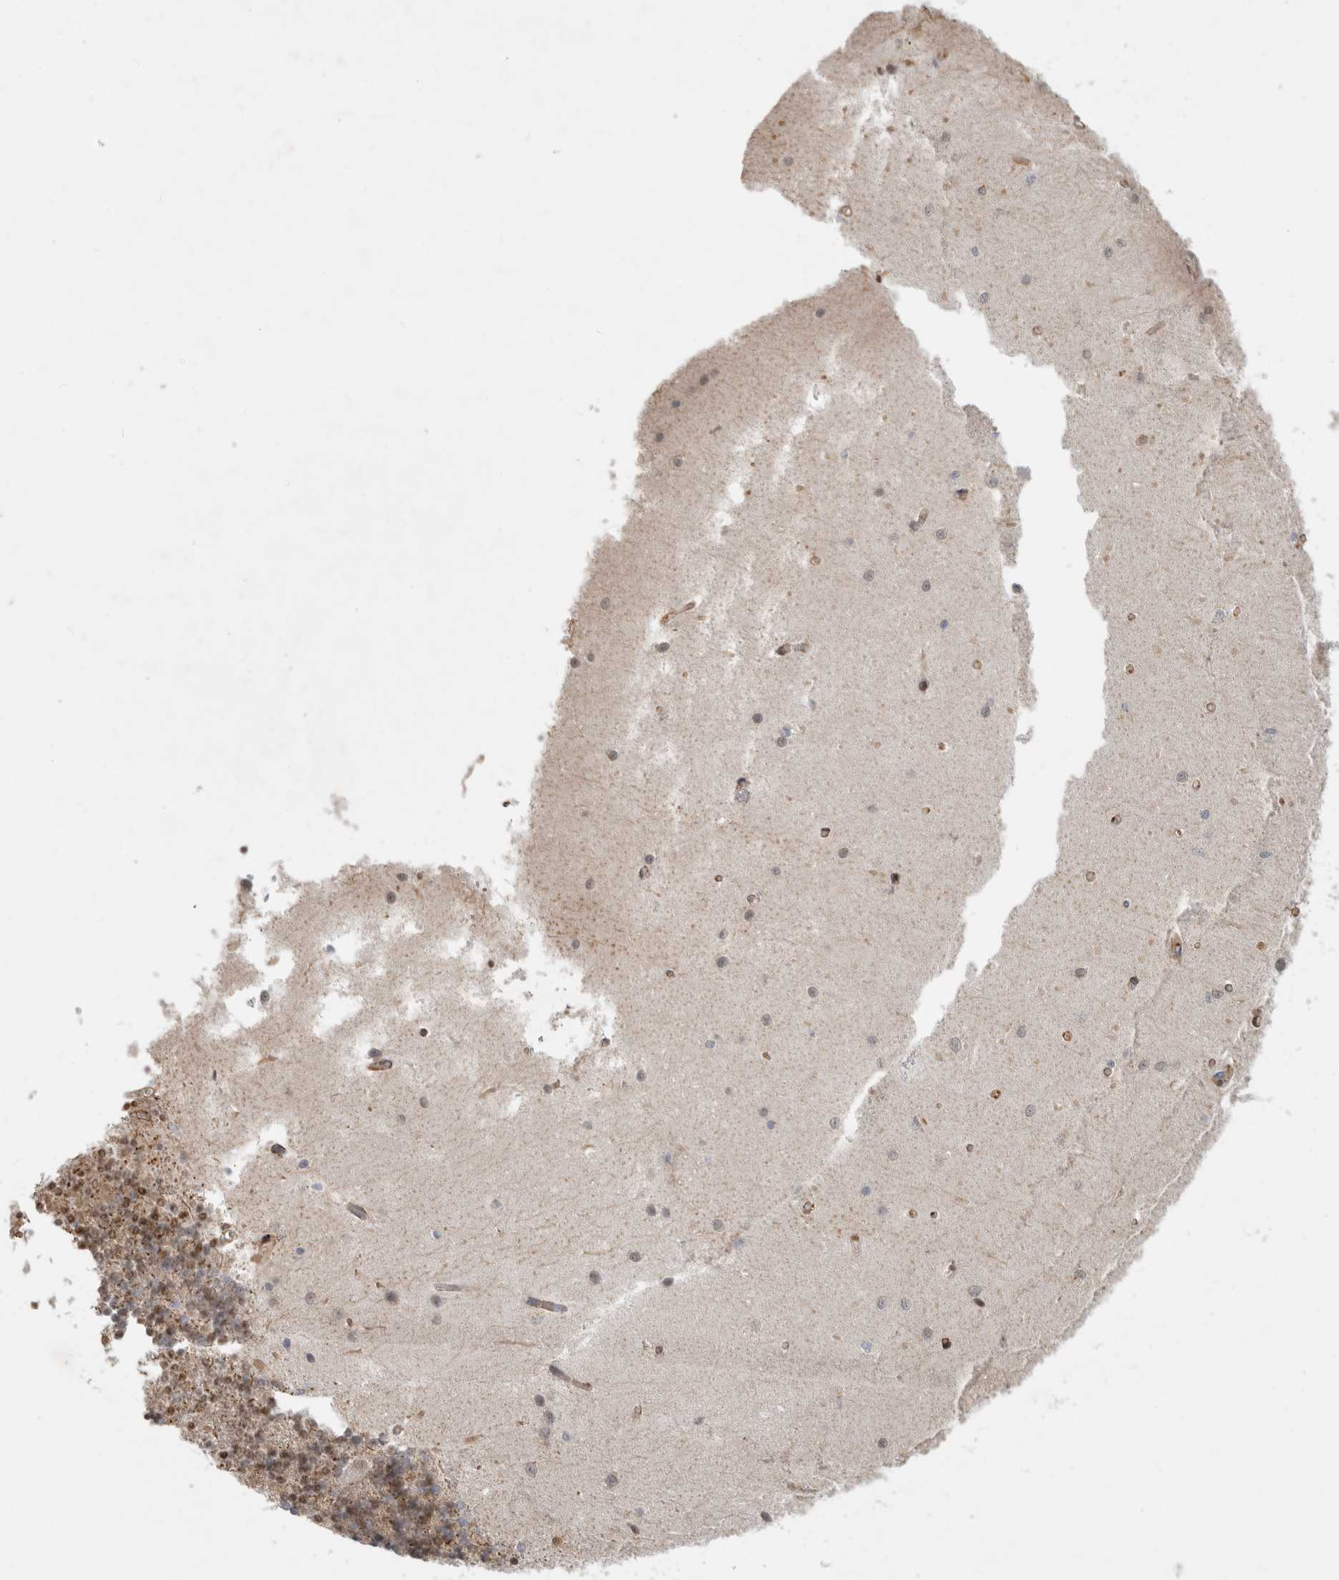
{"staining": {"intensity": "moderate", "quantity": "25%-75%", "location": "nuclear"}, "tissue": "cerebellum", "cell_type": "Cells in granular layer", "image_type": "normal", "snomed": [{"axis": "morphology", "description": "Normal tissue, NOS"}, {"axis": "topography", "description": "Cerebellum"}], "caption": "Normal cerebellum displays moderate nuclear expression in about 25%-75% of cells in granular layer, visualized by immunohistochemistry.", "gene": "NAB2", "patient": {"sex": "male", "age": 37}}